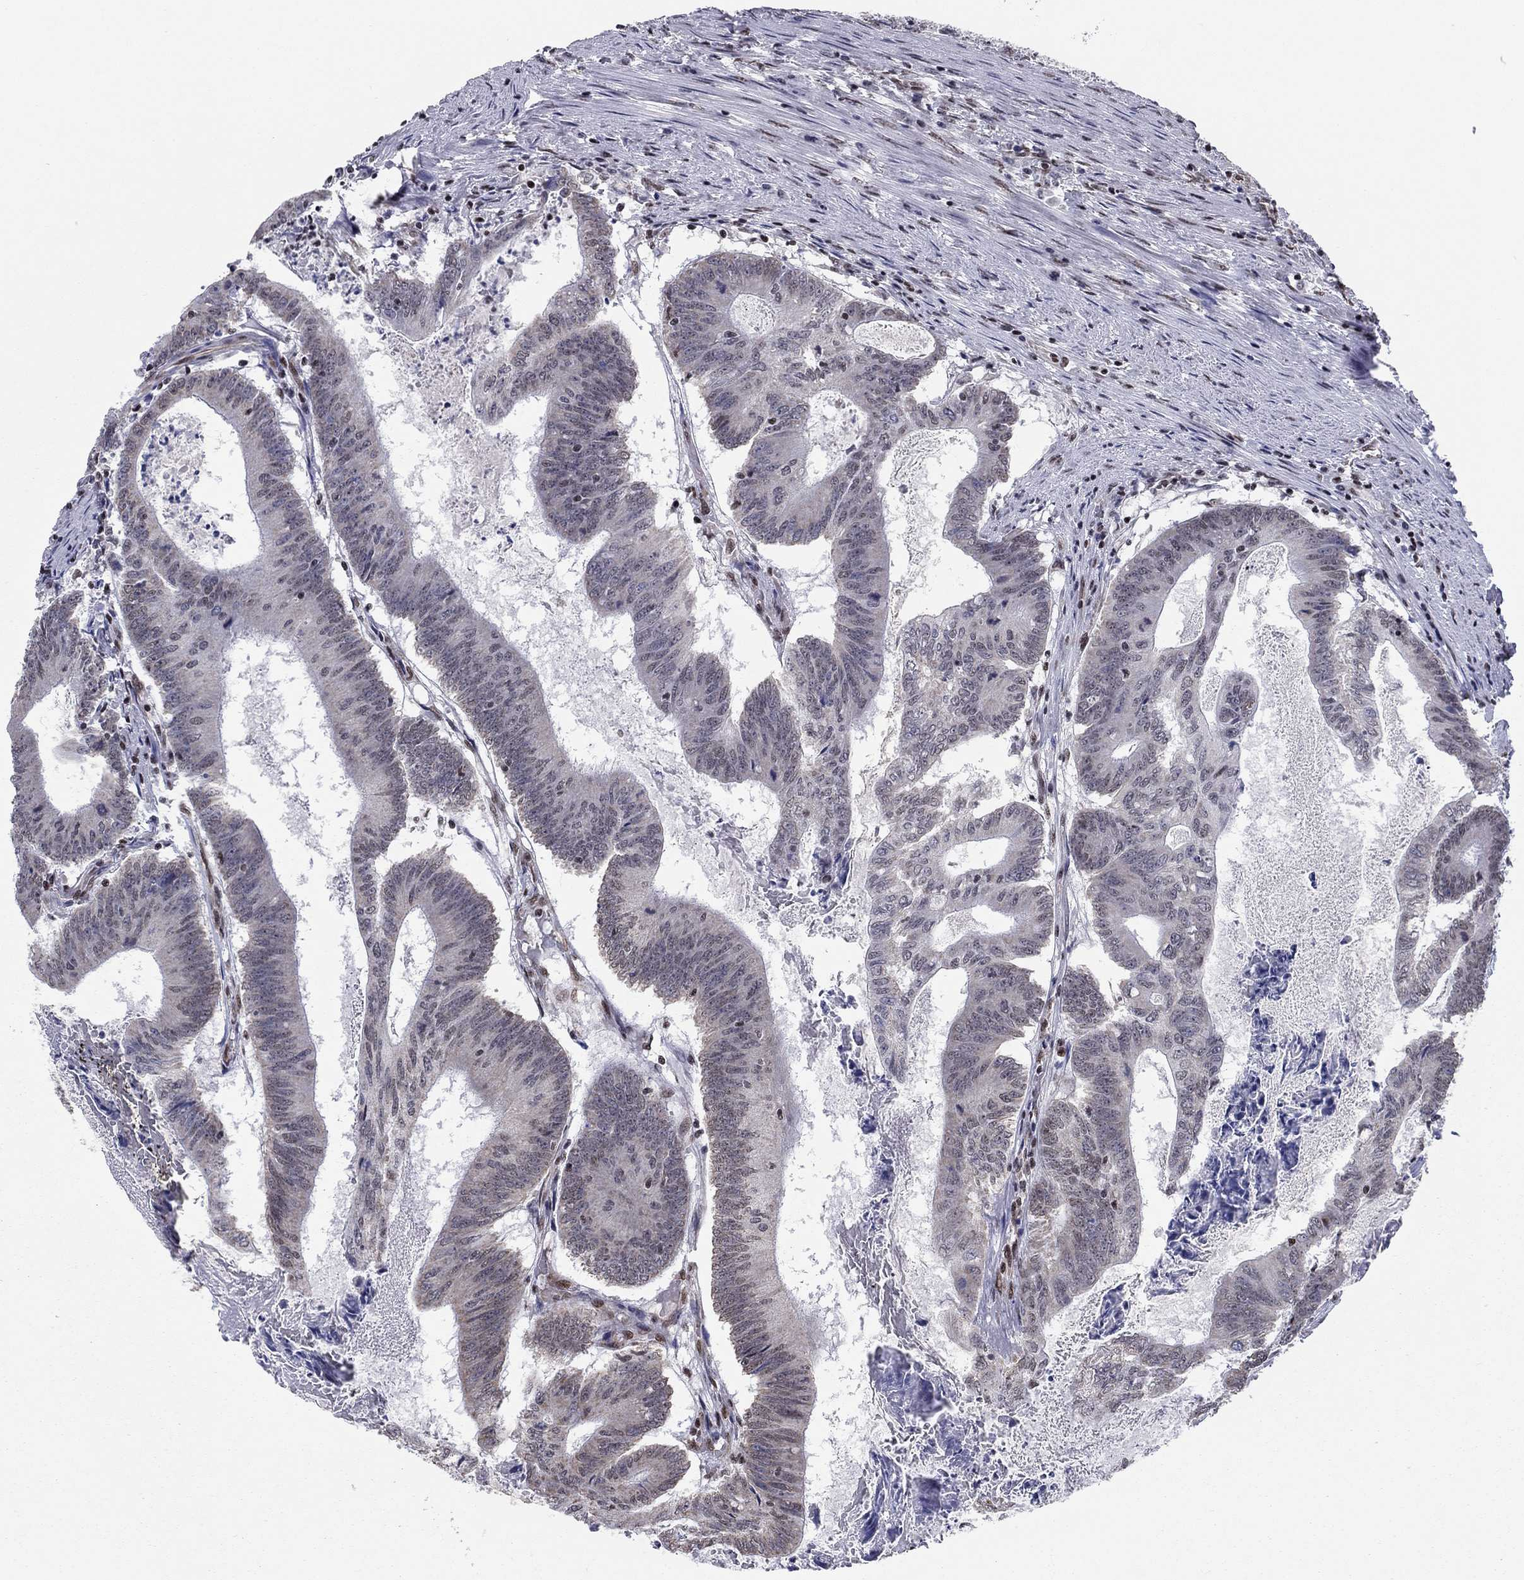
{"staining": {"intensity": "negative", "quantity": "none", "location": "none"}, "tissue": "colorectal cancer", "cell_type": "Tumor cells", "image_type": "cancer", "snomed": [{"axis": "morphology", "description": "Adenocarcinoma, NOS"}, {"axis": "topography", "description": "Colon"}], "caption": "An IHC histopathology image of colorectal cancer (adenocarcinoma) is shown. There is no staining in tumor cells of colorectal cancer (adenocarcinoma).", "gene": "N4BP2", "patient": {"sex": "female", "age": 70}}